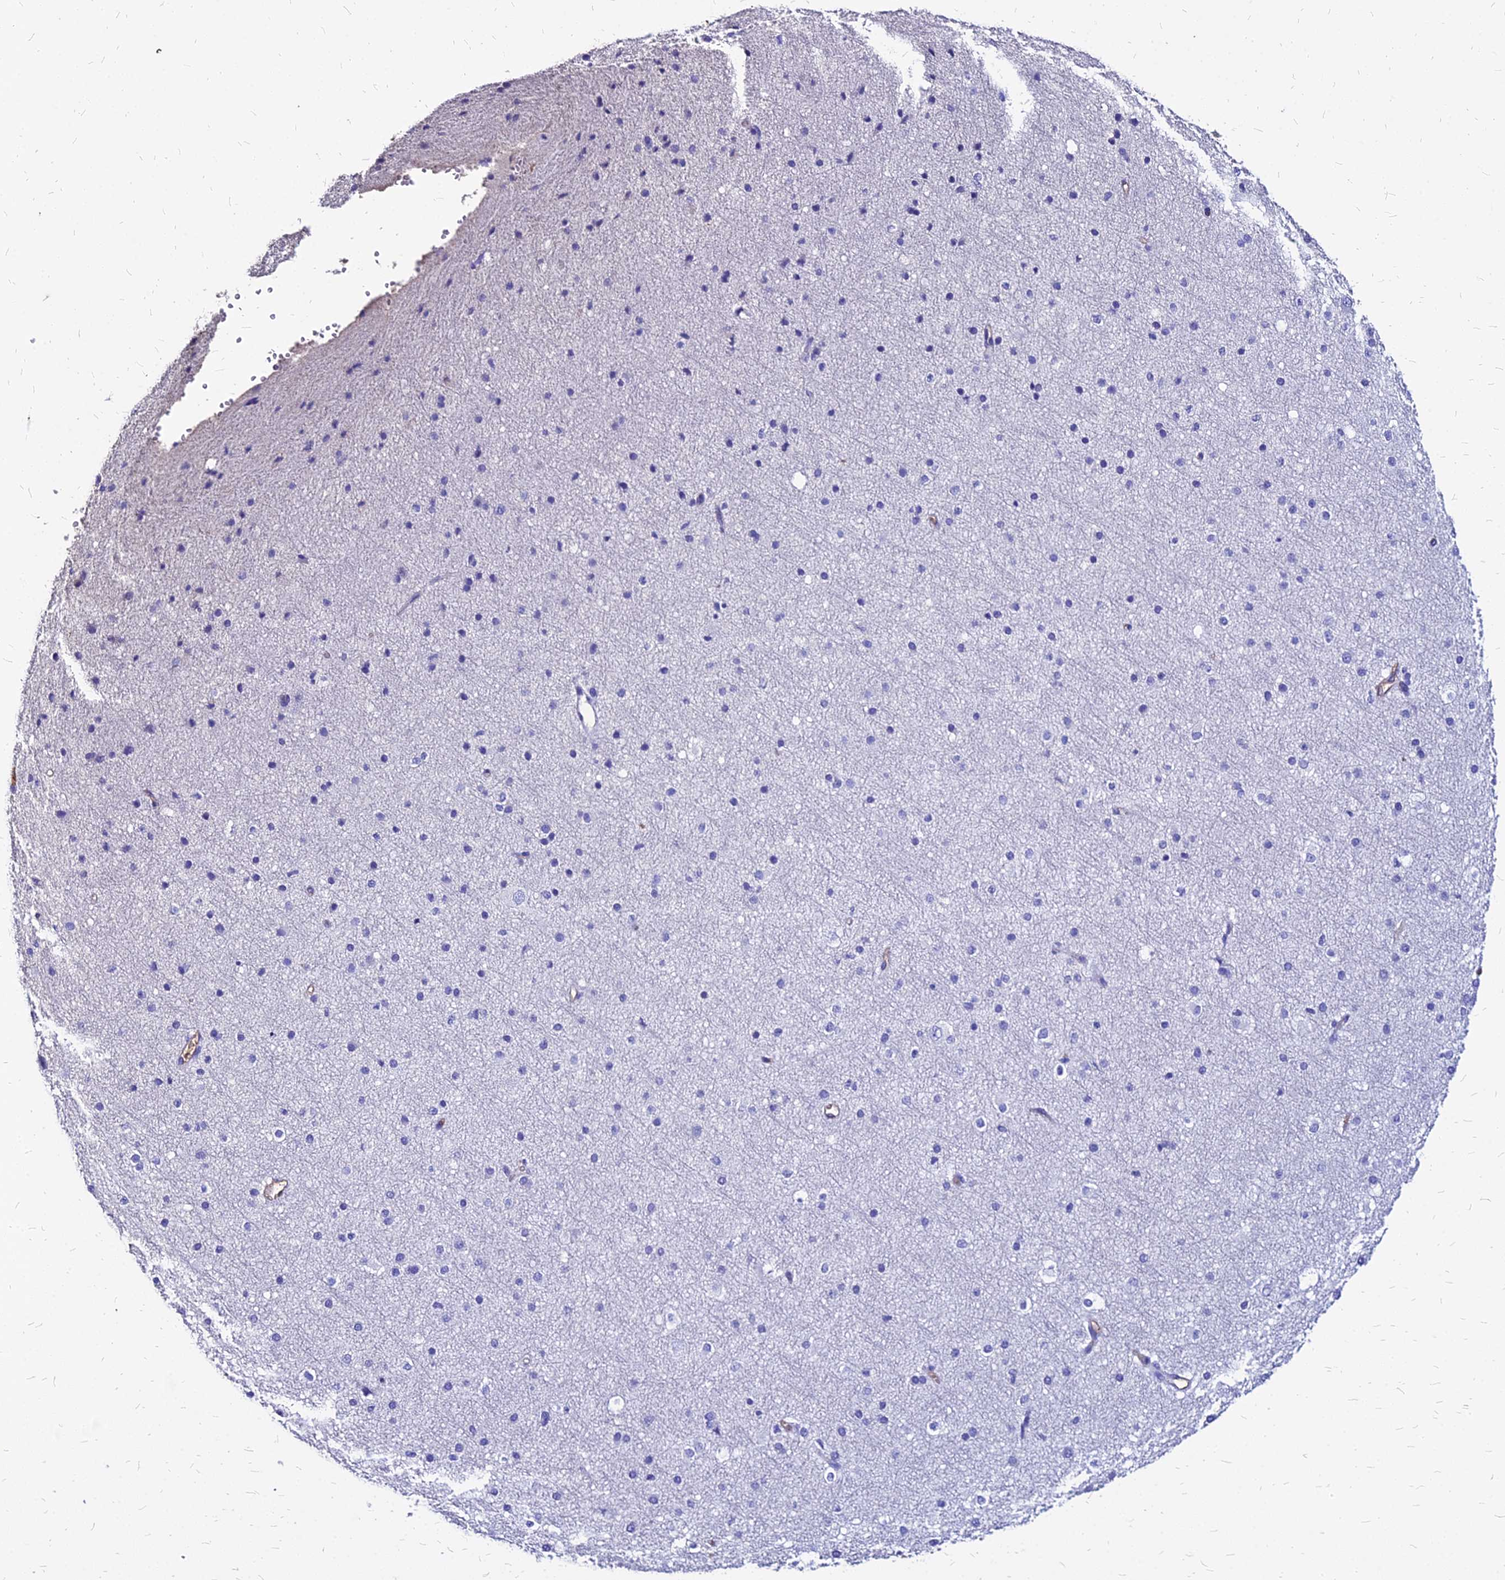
{"staining": {"intensity": "negative", "quantity": "none", "location": "none"}, "tissue": "cerebral cortex", "cell_type": "Endothelial cells", "image_type": "normal", "snomed": [{"axis": "morphology", "description": "Normal tissue, NOS"}, {"axis": "morphology", "description": "Developmental malformation"}, {"axis": "topography", "description": "Cerebral cortex"}], "caption": "Endothelial cells show no significant positivity in unremarkable cerebral cortex.", "gene": "NME5", "patient": {"sex": "female", "age": 30}}